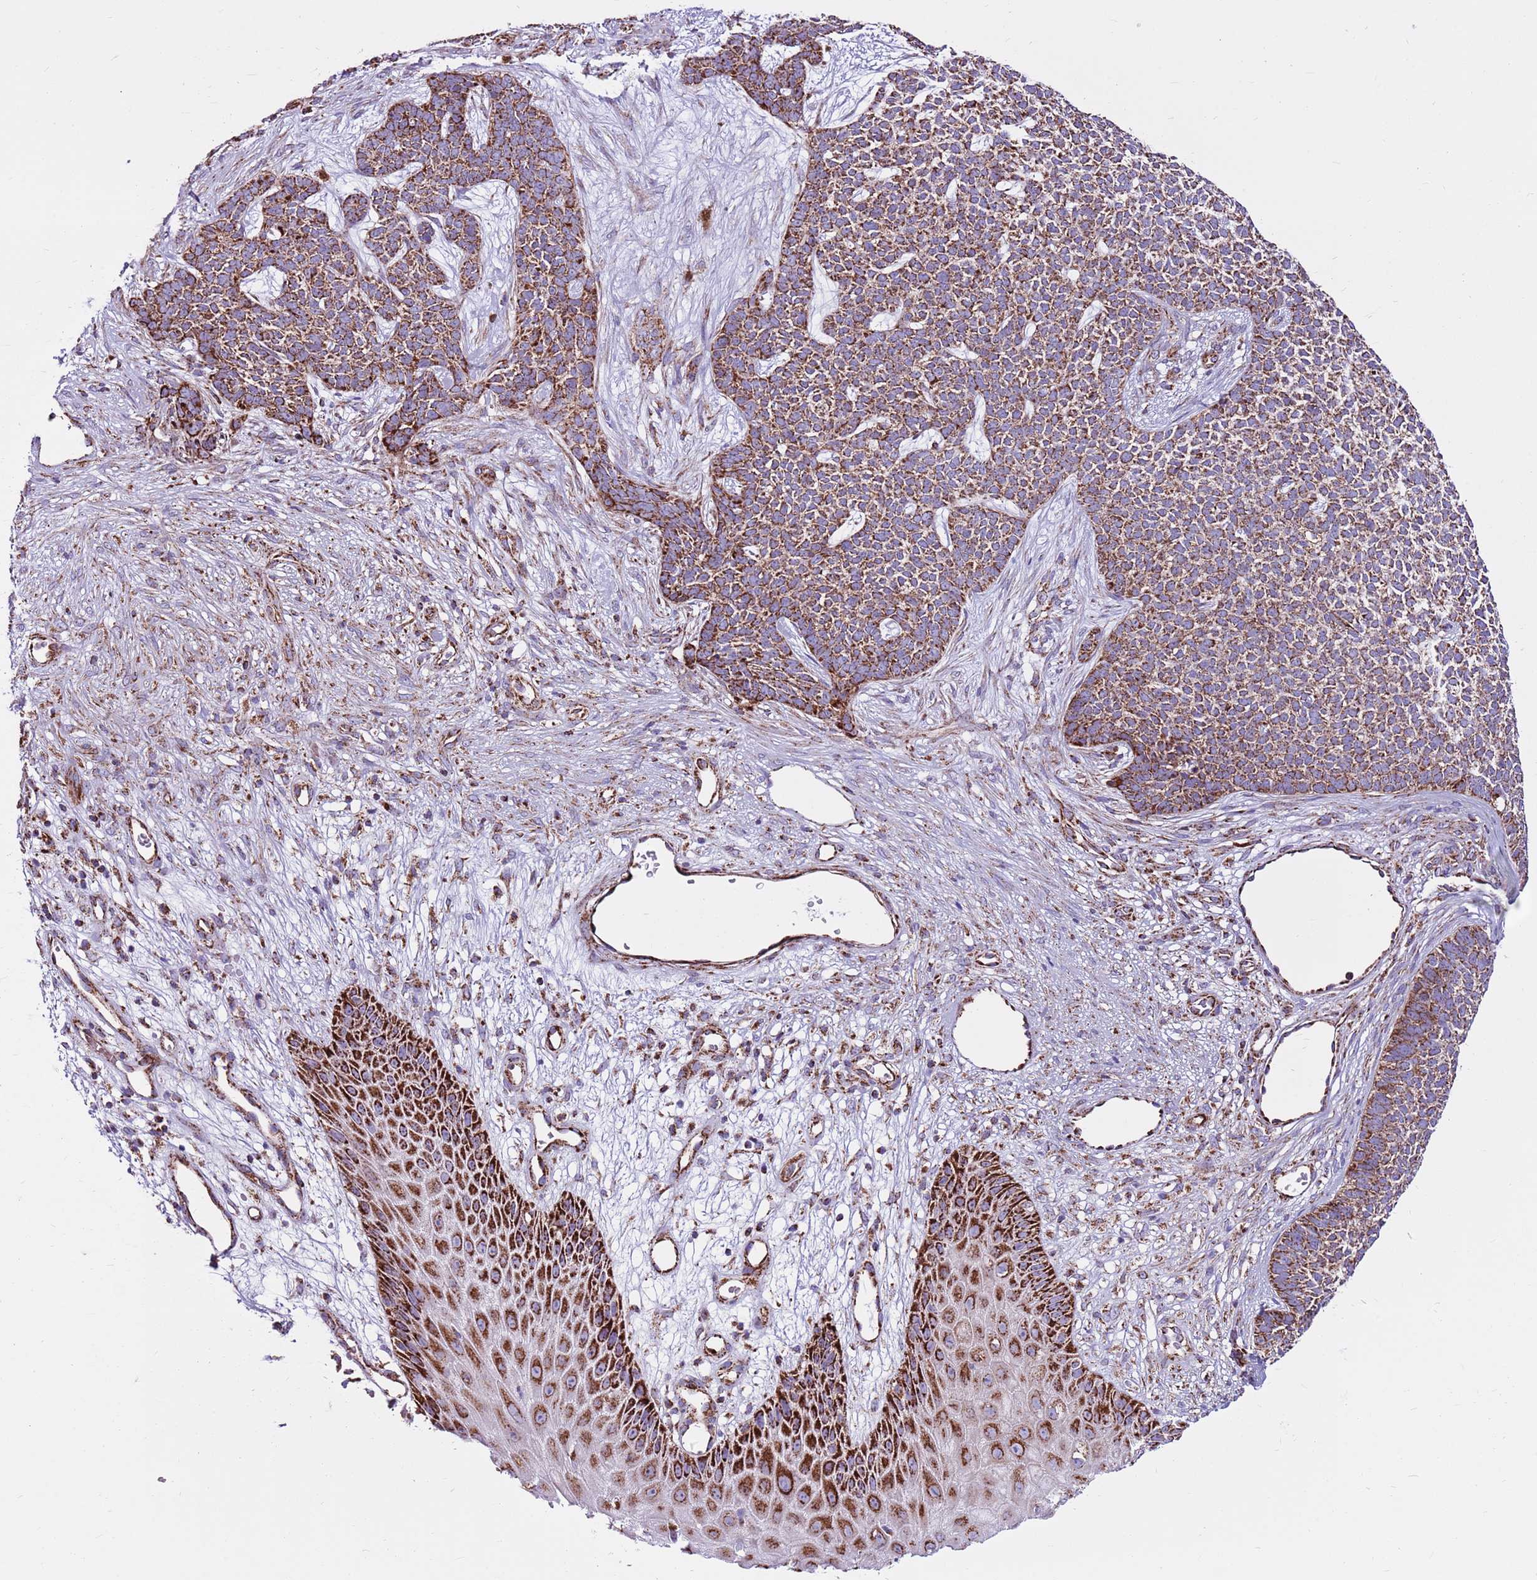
{"staining": {"intensity": "strong", "quantity": ">75%", "location": "cytoplasmic/membranous"}, "tissue": "skin cancer", "cell_type": "Tumor cells", "image_type": "cancer", "snomed": [{"axis": "morphology", "description": "Basal cell carcinoma"}, {"axis": "topography", "description": "Skin"}], "caption": "Skin cancer (basal cell carcinoma) stained with DAB immunohistochemistry (IHC) exhibits high levels of strong cytoplasmic/membranous expression in approximately >75% of tumor cells. Using DAB (brown) and hematoxylin (blue) stains, captured at high magnification using brightfield microscopy.", "gene": "HECTD4", "patient": {"sex": "female", "age": 84}}